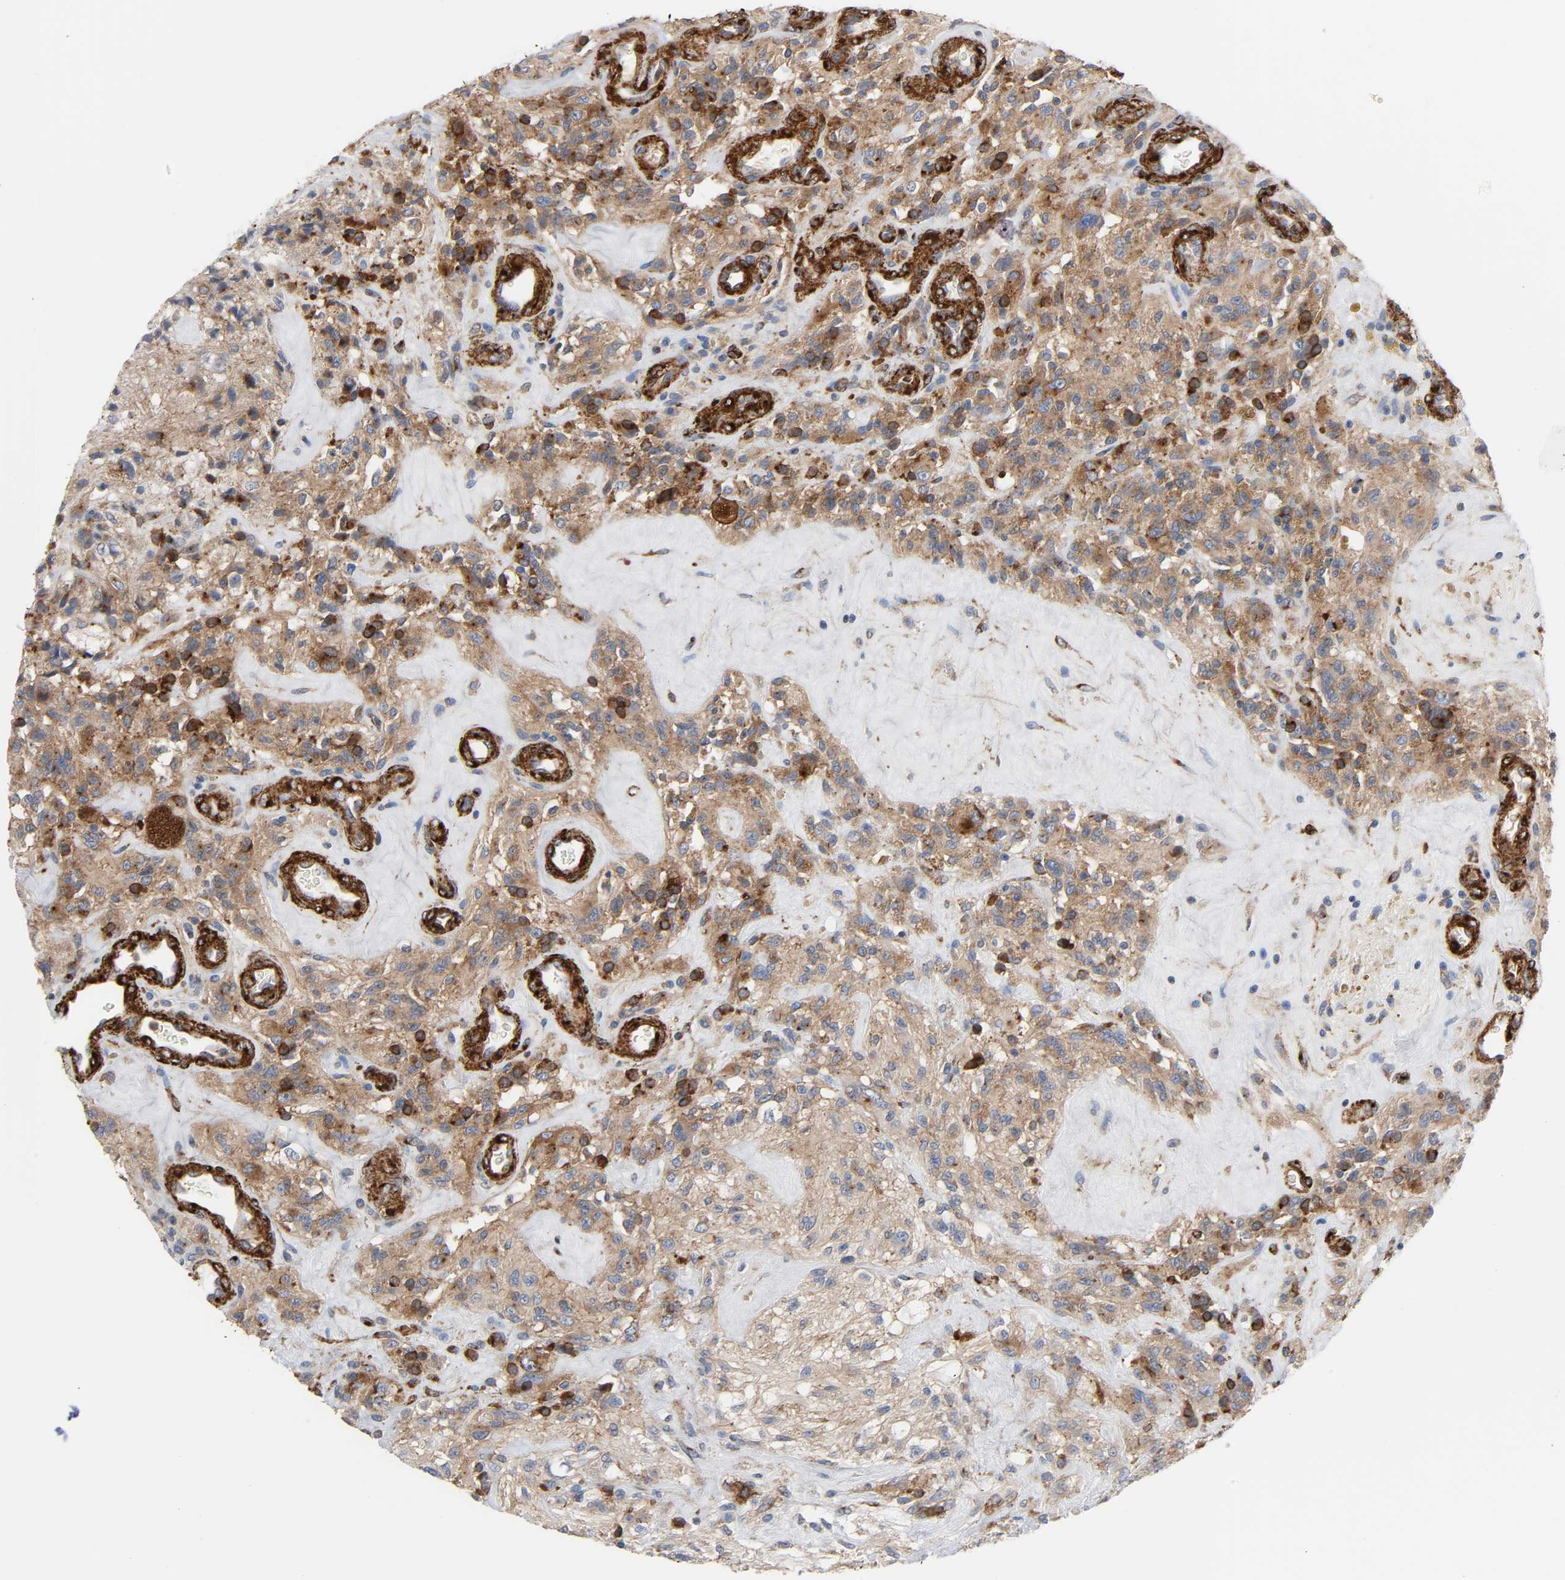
{"staining": {"intensity": "moderate", "quantity": ">75%", "location": "cytoplasmic/membranous"}, "tissue": "glioma", "cell_type": "Tumor cells", "image_type": "cancer", "snomed": [{"axis": "morphology", "description": "Normal tissue, NOS"}, {"axis": "morphology", "description": "Glioma, malignant, High grade"}, {"axis": "topography", "description": "Cerebral cortex"}], "caption": "Immunohistochemistry (DAB (3,3'-diaminobenzidine)) staining of glioma reveals moderate cytoplasmic/membranous protein expression in about >75% of tumor cells.", "gene": "ARHGAP1", "patient": {"sex": "male", "age": 56}}